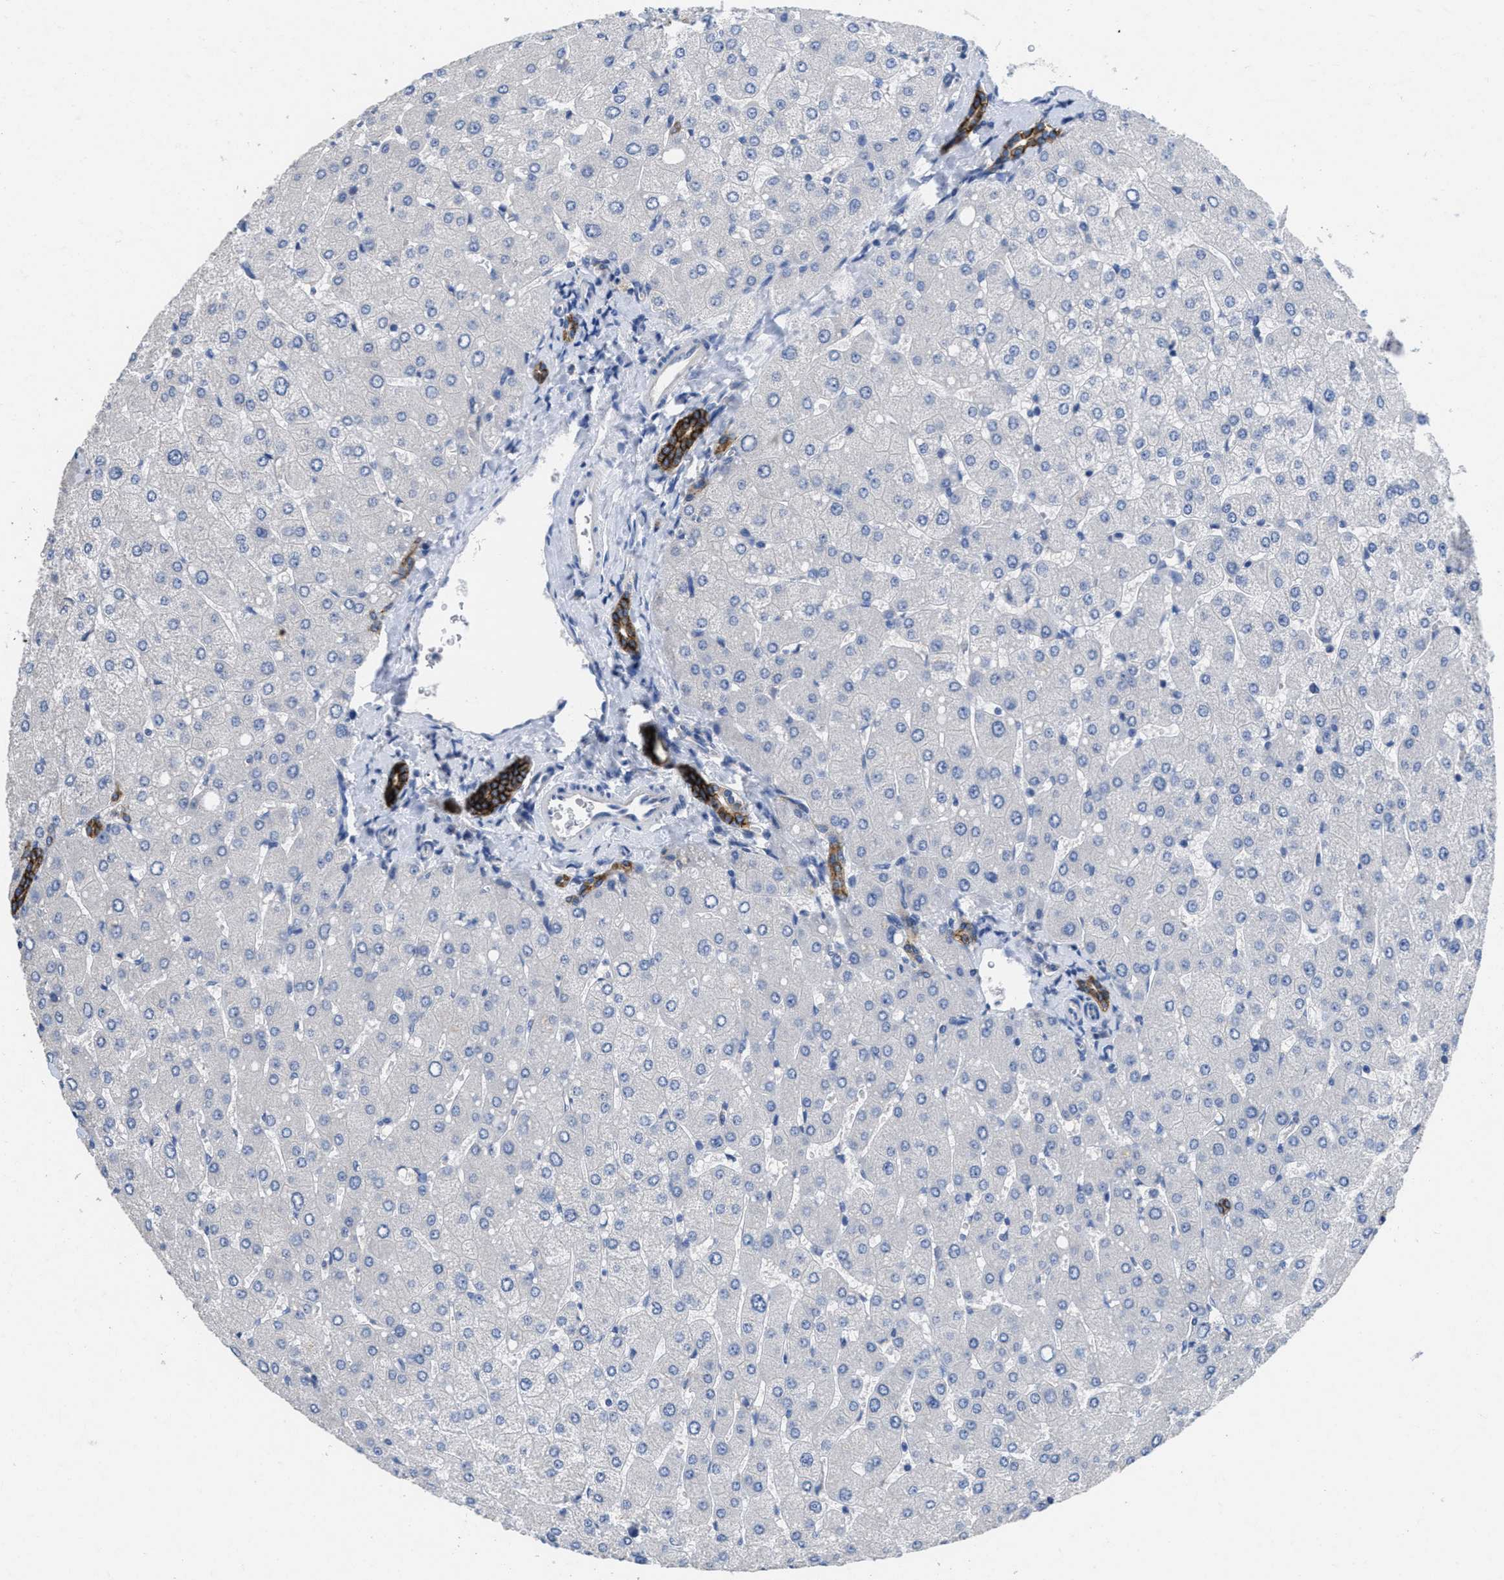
{"staining": {"intensity": "strong", "quantity": ">75%", "location": "cytoplasmic/membranous"}, "tissue": "liver", "cell_type": "Cholangiocytes", "image_type": "normal", "snomed": [{"axis": "morphology", "description": "Normal tissue, NOS"}, {"axis": "topography", "description": "Liver"}], "caption": "IHC (DAB) staining of unremarkable liver reveals strong cytoplasmic/membranous protein expression in approximately >75% of cholangiocytes.", "gene": "CA9", "patient": {"sex": "male", "age": 55}}